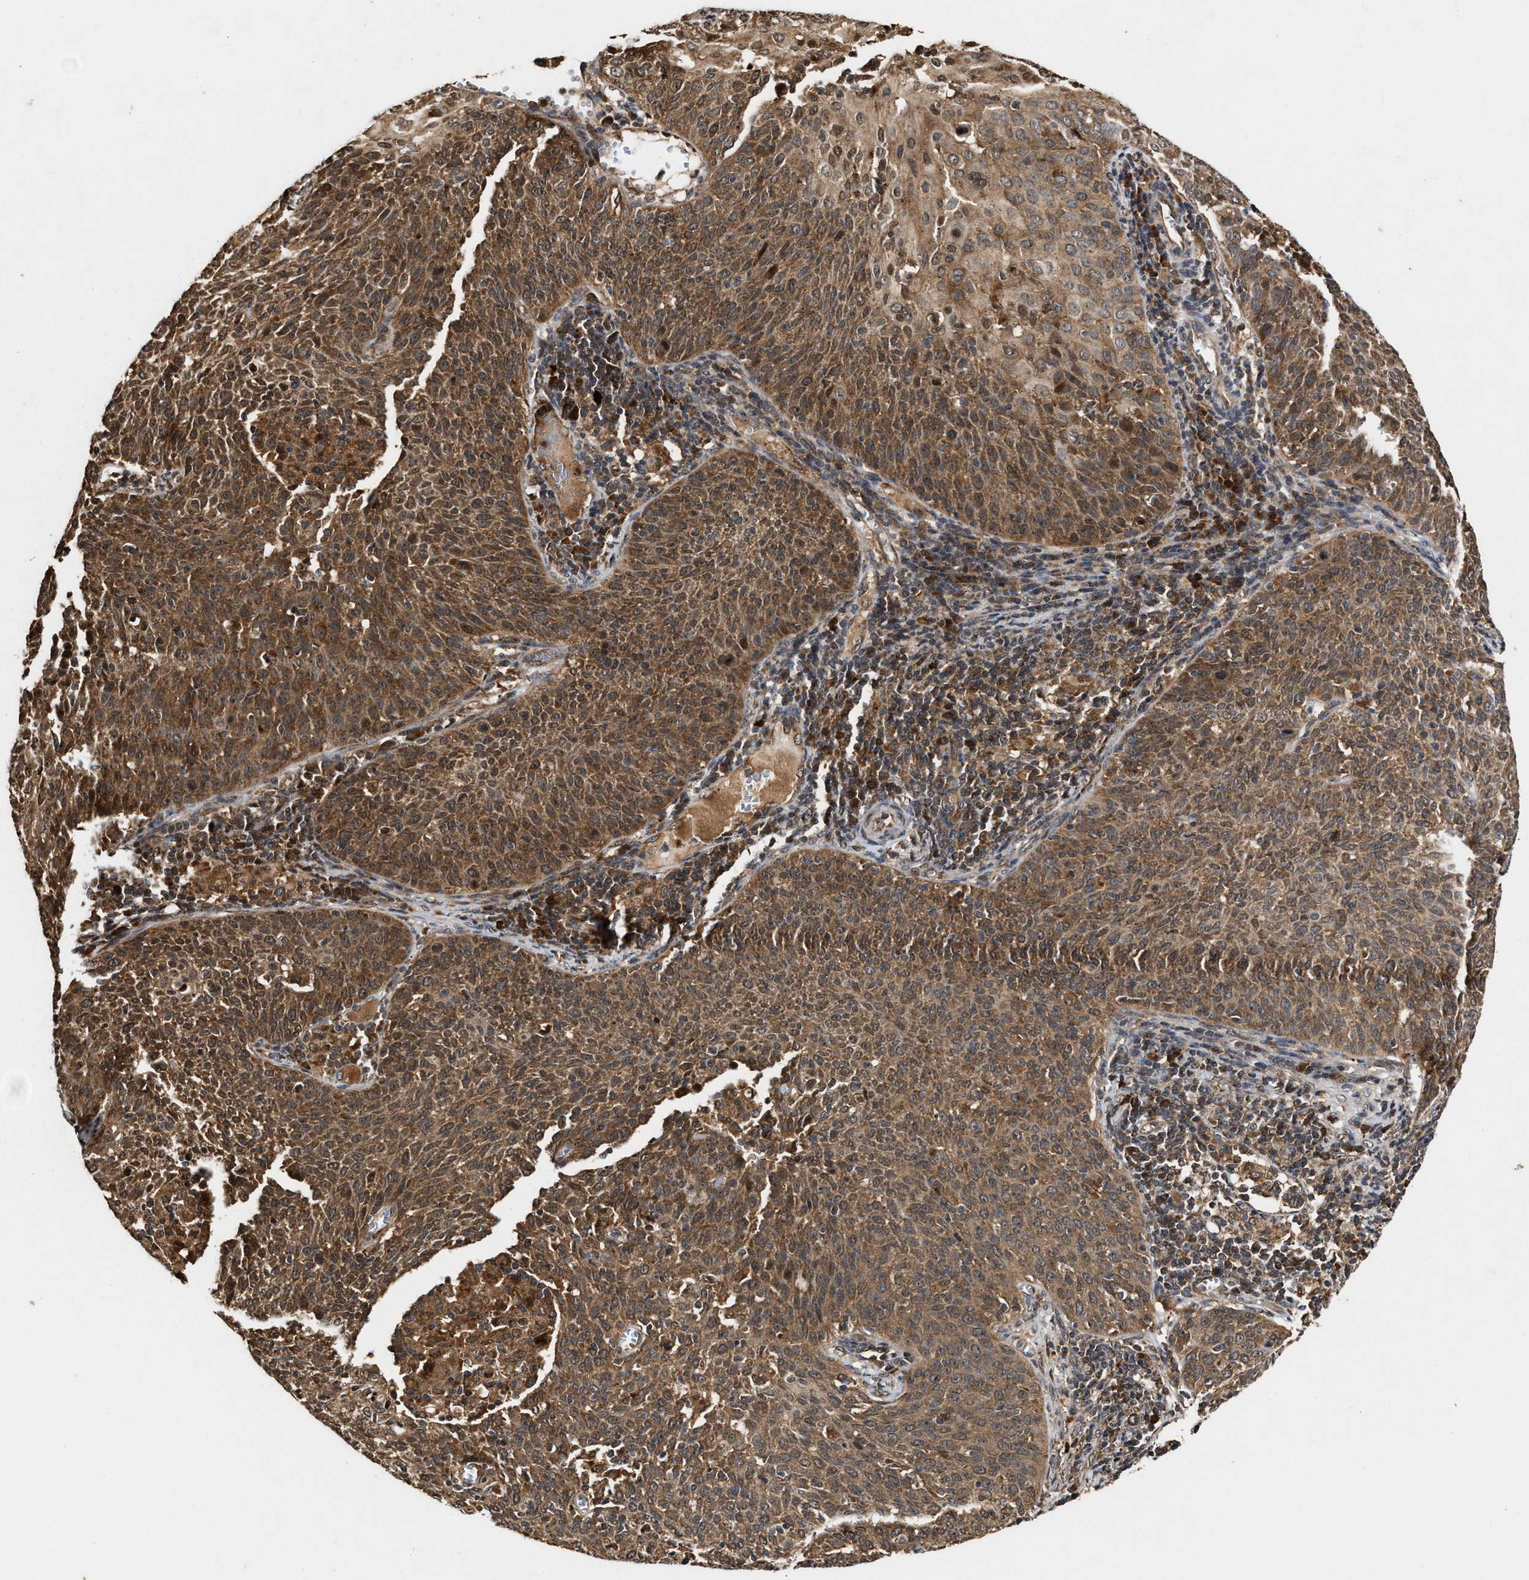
{"staining": {"intensity": "moderate", "quantity": ">75%", "location": "cytoplasmic/membranous"}, "tissue": "cervical cancer", "cell_type": "Tumor cells", "image_type": "cancer", "snomed": [{"axis": "morphology", "description": "Squamous cell carcinoma, NOS"}, {"axis": "topography", "description": "Cervix"}], "caption": "IHC (DAB) staining of human cervical squamous cell carcinoma shows moderate cytoplasmic/membranous protein positivity in approximately >75% of tumor cells.", "gene": "CFLAR", "patient": {"sex": "female", "age": 38}}